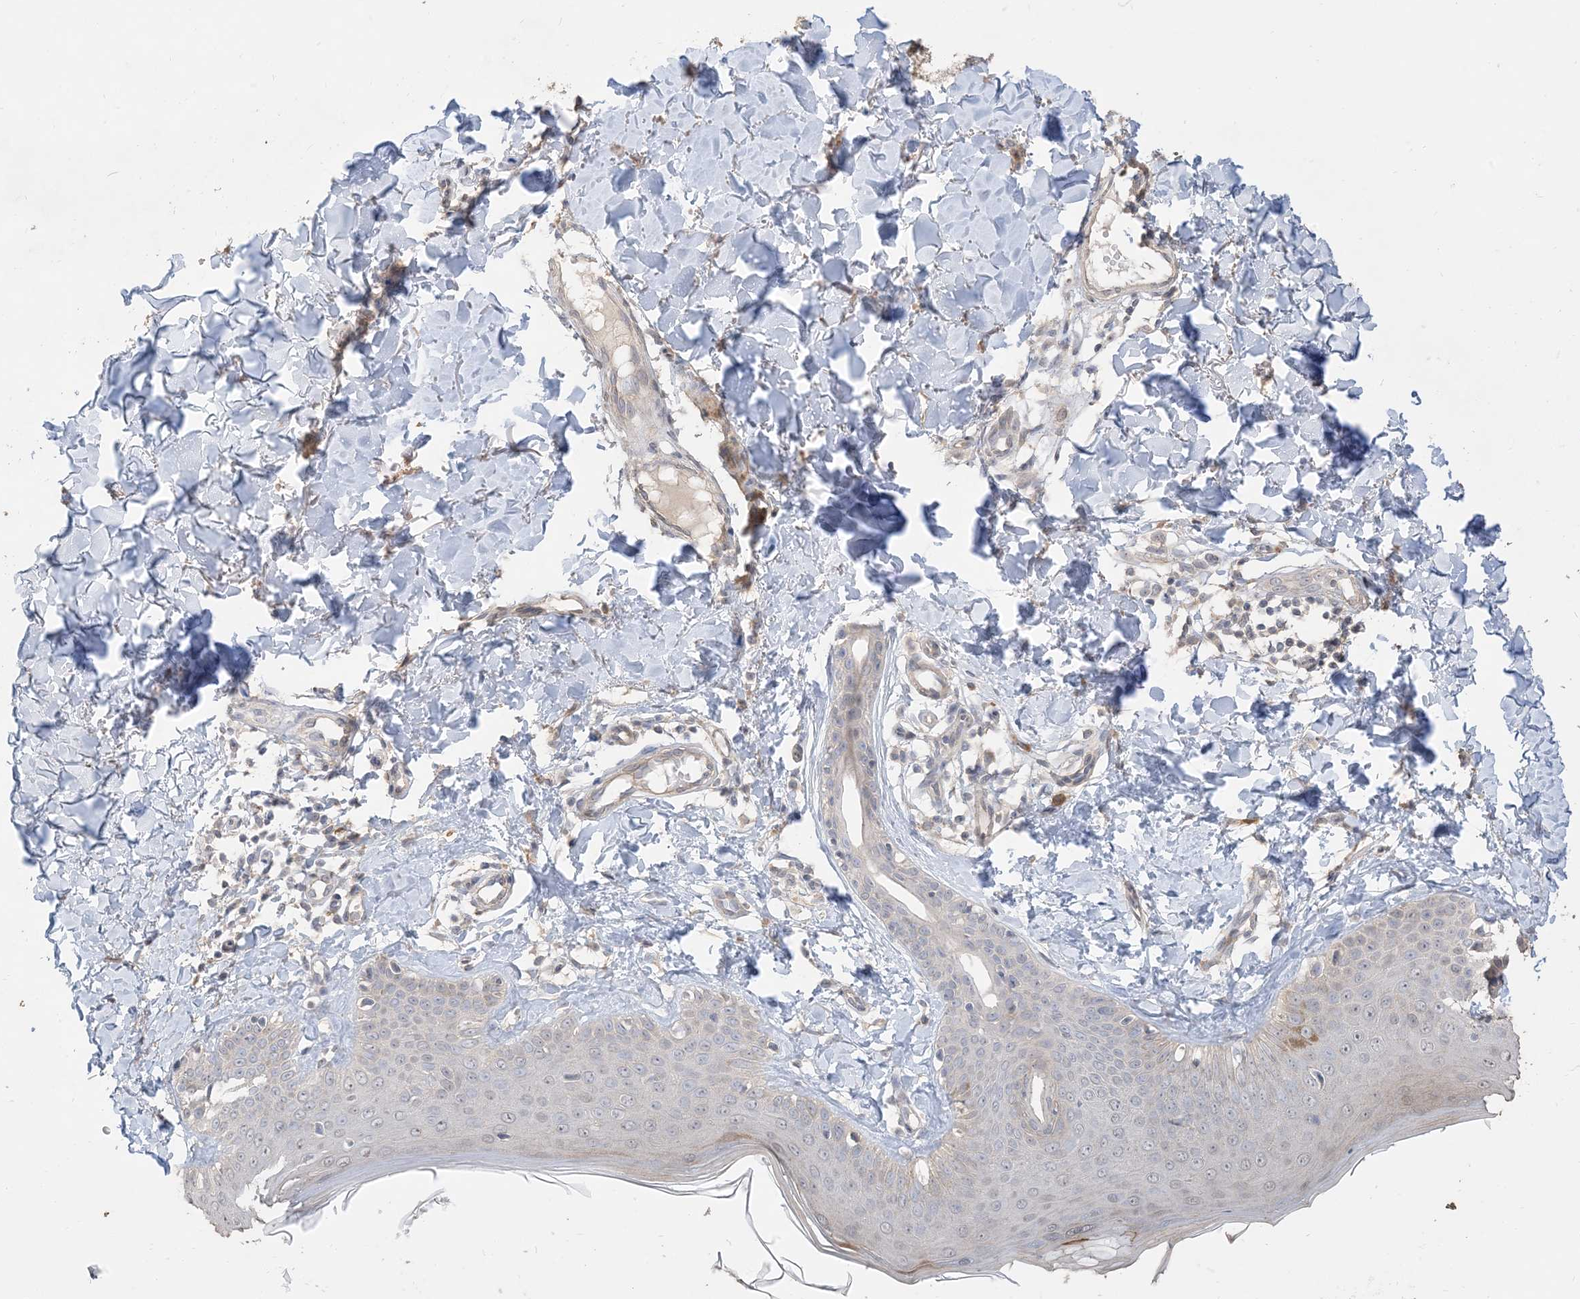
{"staining": {"intensity": "weak", "quantity": ">75%", "location": "cytoplasmic/membranous"}, "tissue": "skin", "cell_type": "Fibroblasts", "image_type": "normal", "snomed": [{"axis": "morphology", "description": "Normal tissue, NOS"}, {"axis": "topography", "description": "Skin"}], "caption": "Skin stained with a brown dye displays weak cytoplasmic/membranous positive staining in about >75% of fibroblasts.", "gene": "RNF175", "patient": {"sex": "male", "age": 52}}